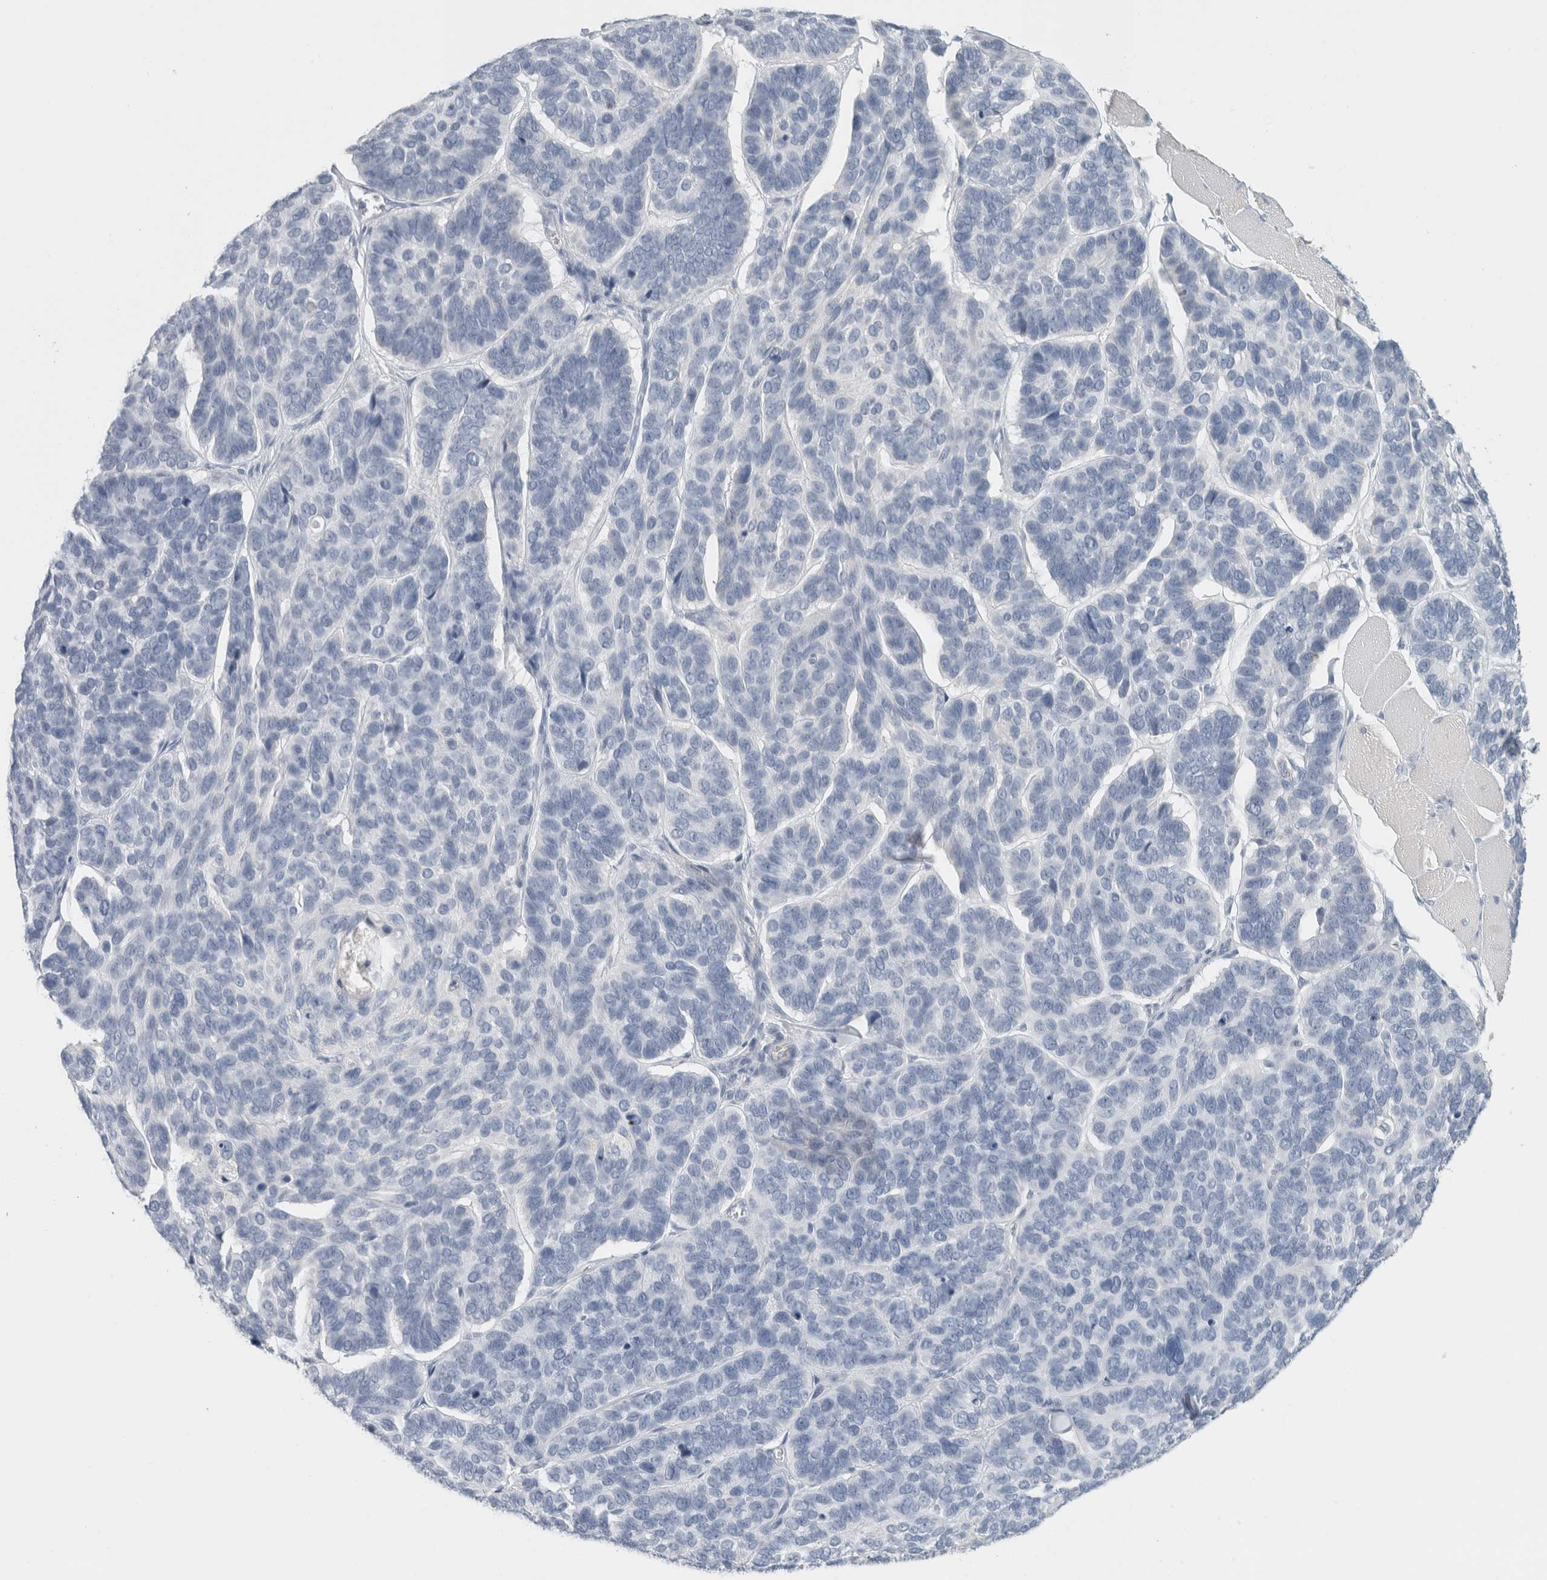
{"staining": {"intensity": "negative", "quantity": "none", "location": "none"}, "tissue": "skin cancer", "cell_type": "Tumor cells", "image_type": "cancer", "snomed": [{"axis": "morphology", "description": "Basal cell carcinoma"}, {"axis": "topography", "description": "Skin"}], "caption": "Immunohistochemical staining of basal cell carcinoma (skin) displays no significant positivity in tumor cells.", "gene": "BCAN", "patient": {"sex": "male", "age": 62}}